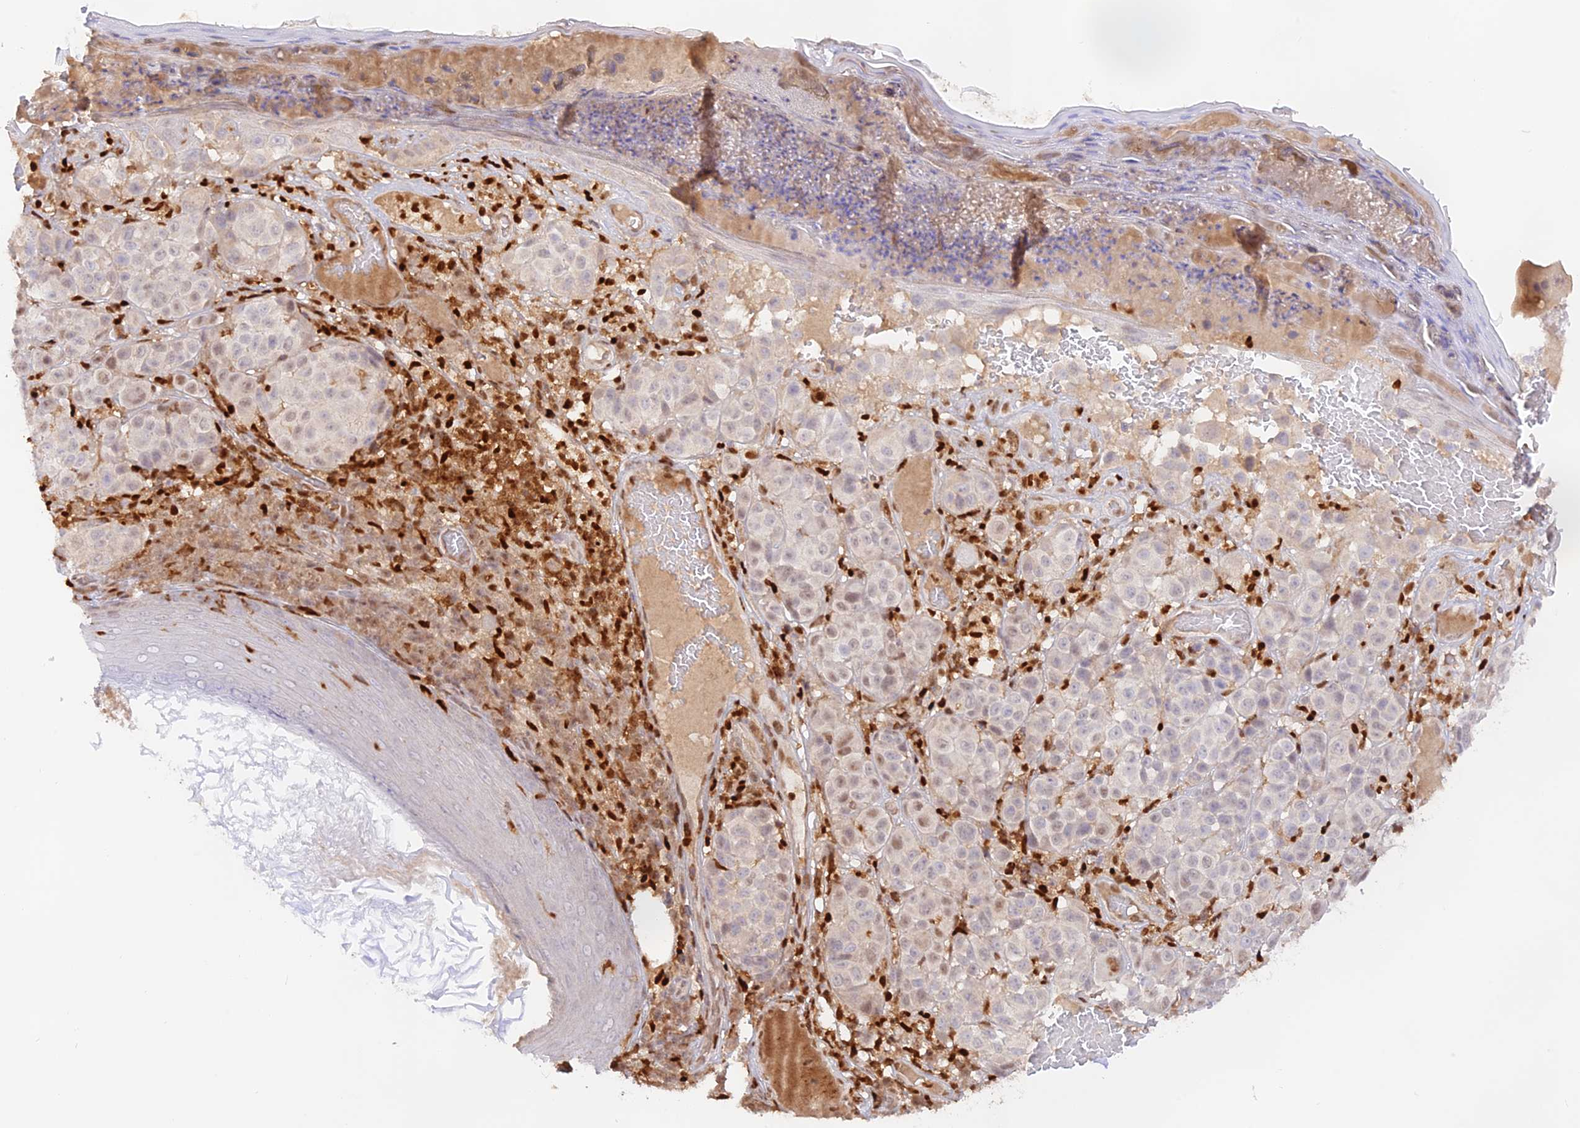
{"staining": {"intensity": "weak", "quantity": "<25%", "location": "nuclear"}, "tissue": "melanoma", "cell_type": "Tumor cells", "image_type": "cancer", "snomed": [{"axis": "morphology", "description": "Malignant melanoma, NOS"}, {"axis": "topography", "description": "Skin"}], "caption": "Tumor cells are negative for protein expression in human melanoma.", "gene": "DENND1C", "patient": {"sex": "male", "age": 38}}